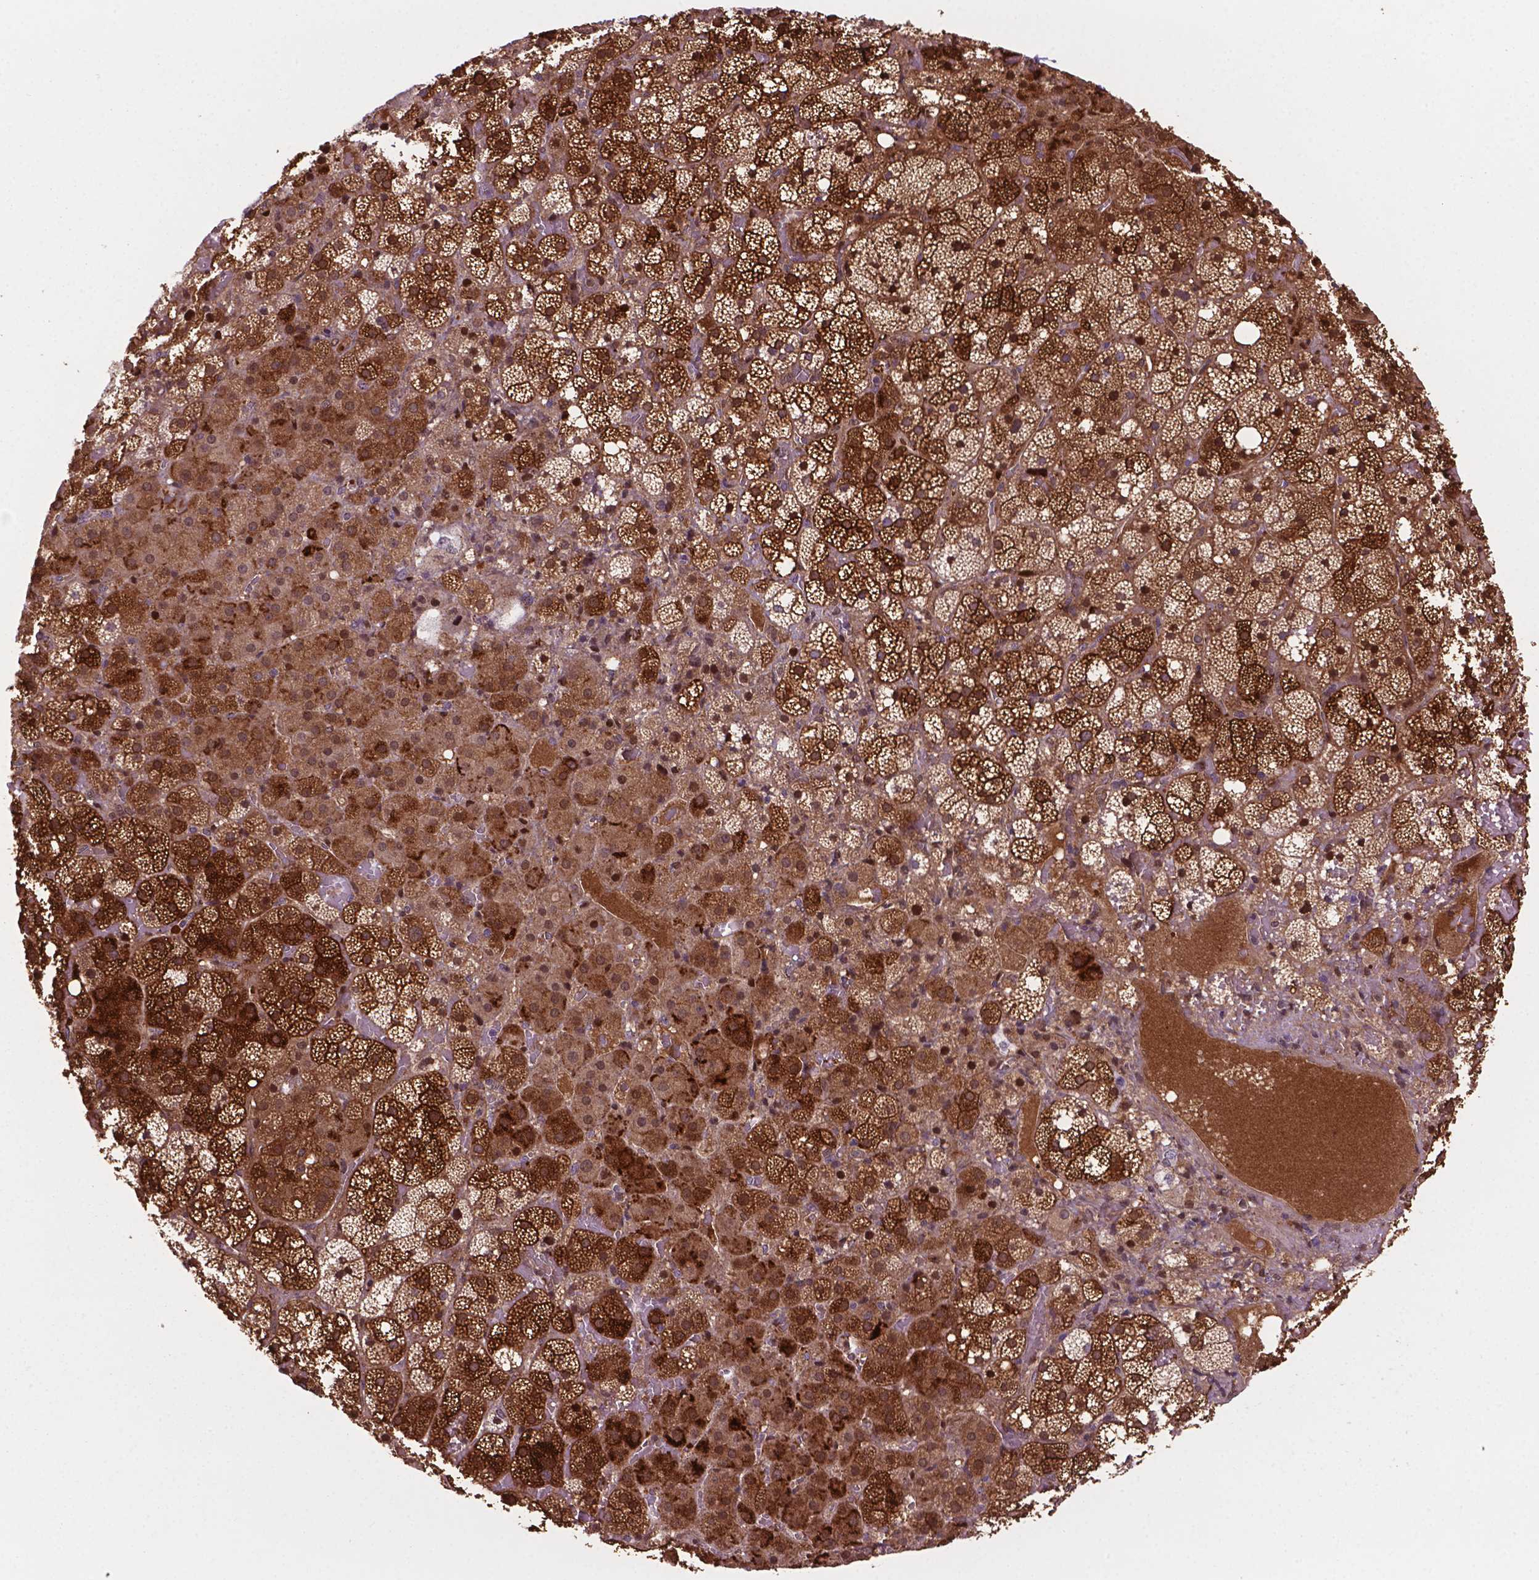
{"staining": {"intensity": "strong", "quantity": ">75%", "location": "cytoplasmic/membranous,nuclear"}, "tissue": "adrenal gland", "cell_type": "Glandular cells", "image_type": "normal", "snomed": [{"axis": "morphology", "description": "Normal tissue, NOS"}, {"axis": "topography", "description": "Adrenal gland"}], "caption": "Glandular cells display high levels of strong cytoplasmic/membranous,nuclear positivity in approximately >75% of cells in benign human adrenal gland. Using DAB (3,3'-diaminobenzidine) (brown) and hematoxylin (blue) stains, captured at high magnification using brightfield microscopy.", "gene": "PLIN3", "patient": {"sex": "male", "age": 53}}